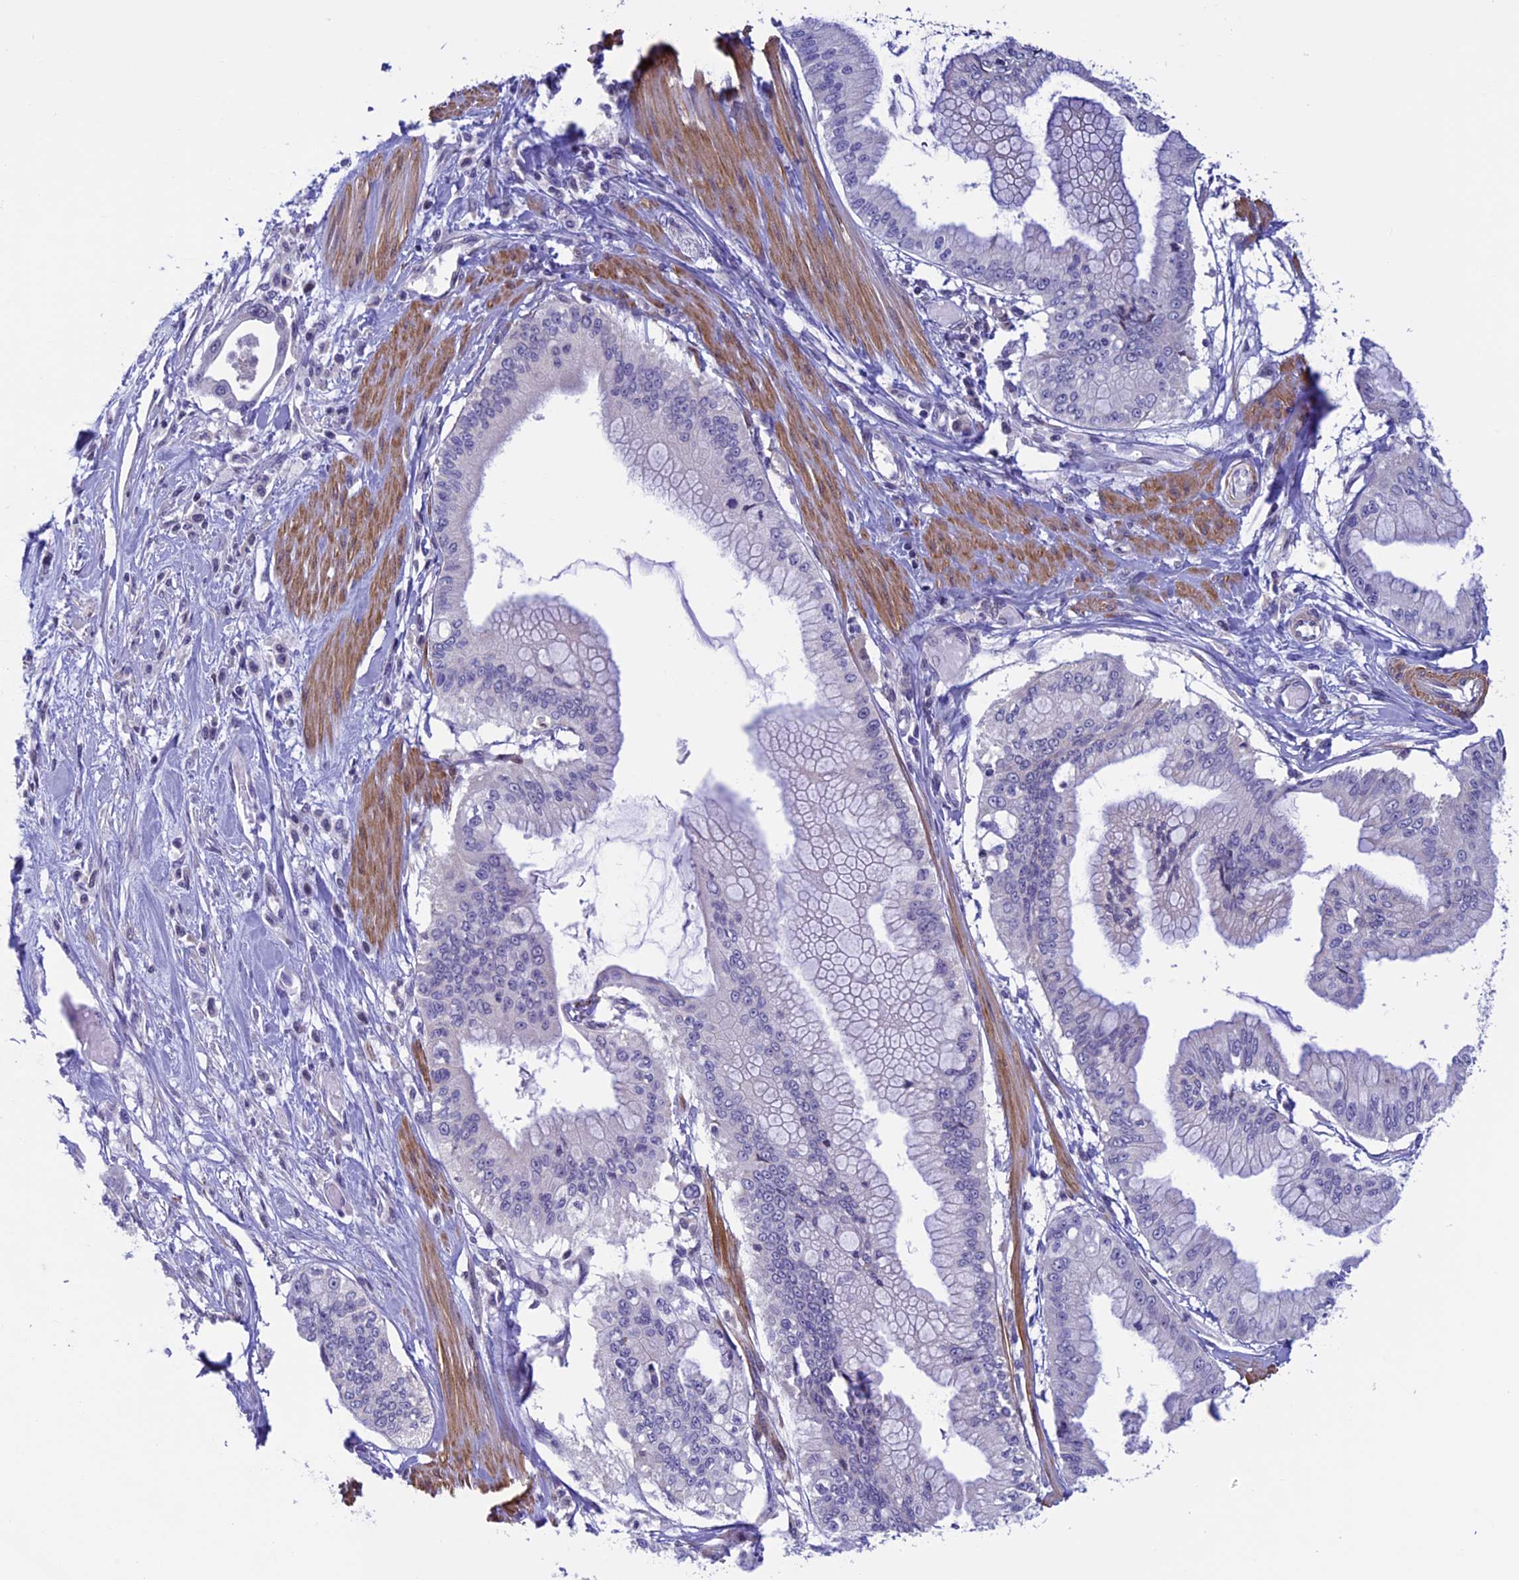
{"staining": {"intensity": "negative", "quantity": "none", "location": "none"}, "tissue": "pancreatic cancer", "cell_type": "Tumor cells", "image_type": "cancer", "snomed": [{"axis": "morphology", "description": "Adenocarcinoma, NOS"}, {"axis": "topography", "description": "Pancreas"}], "caption": "Human pancreatic adenocarcinoma stained for a protein using immunohistochemistry reveals no staining in tumor cells.", "gene": "IGSF6", "patient": {"sex": "male", "age": 46}}